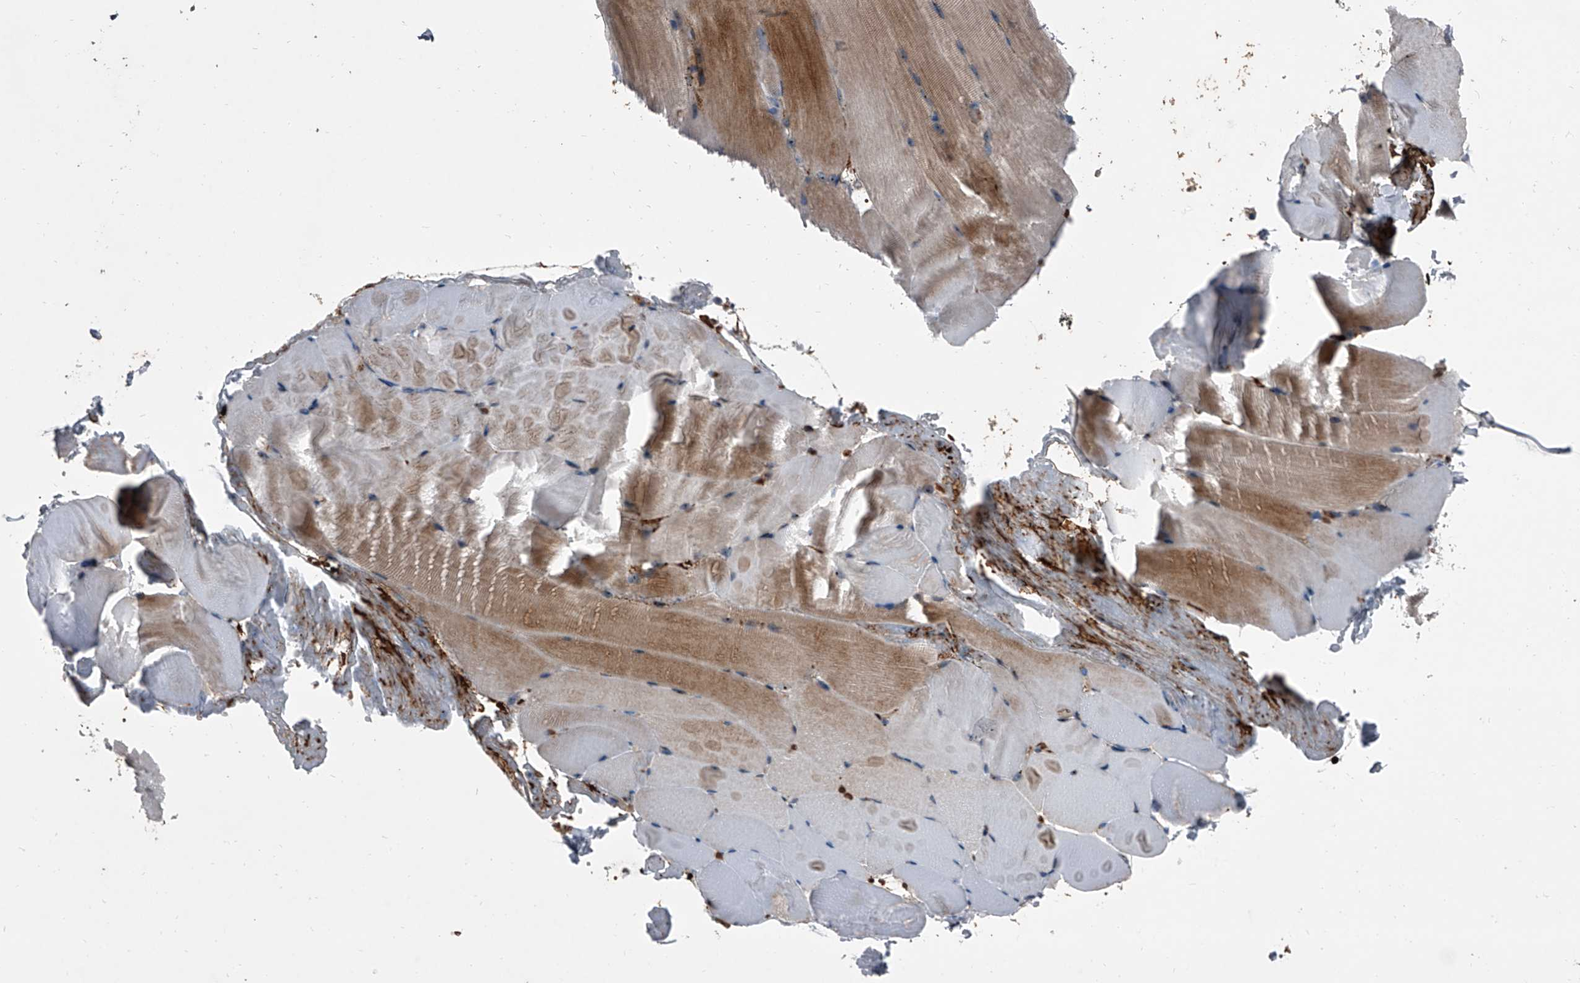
{"staining": {"intensity": "moderate", "quantity": "25%-75%", "location": "cytoplasmic/membranous"}, "tissue": "skeletal muscle", "cell_type": "Myocytes", "image_type": "normal", "snomed": [{"axis": "morphology", "description": "Normal tissue, NOS"}, {"axis": "topography", "description": "Skeletal muscle"}, {"axis": "topography", "description": "Parathyroid gland"}], "caption": "An IHC micrograph of unremarkable tissue is shown. Protein staining in brown highlights moderate cytoplasmic/membranous positivity in skeletal muscle within myocytes.", "gene": "CEP85L", "patient": {"sex": "female", "age": 37}}